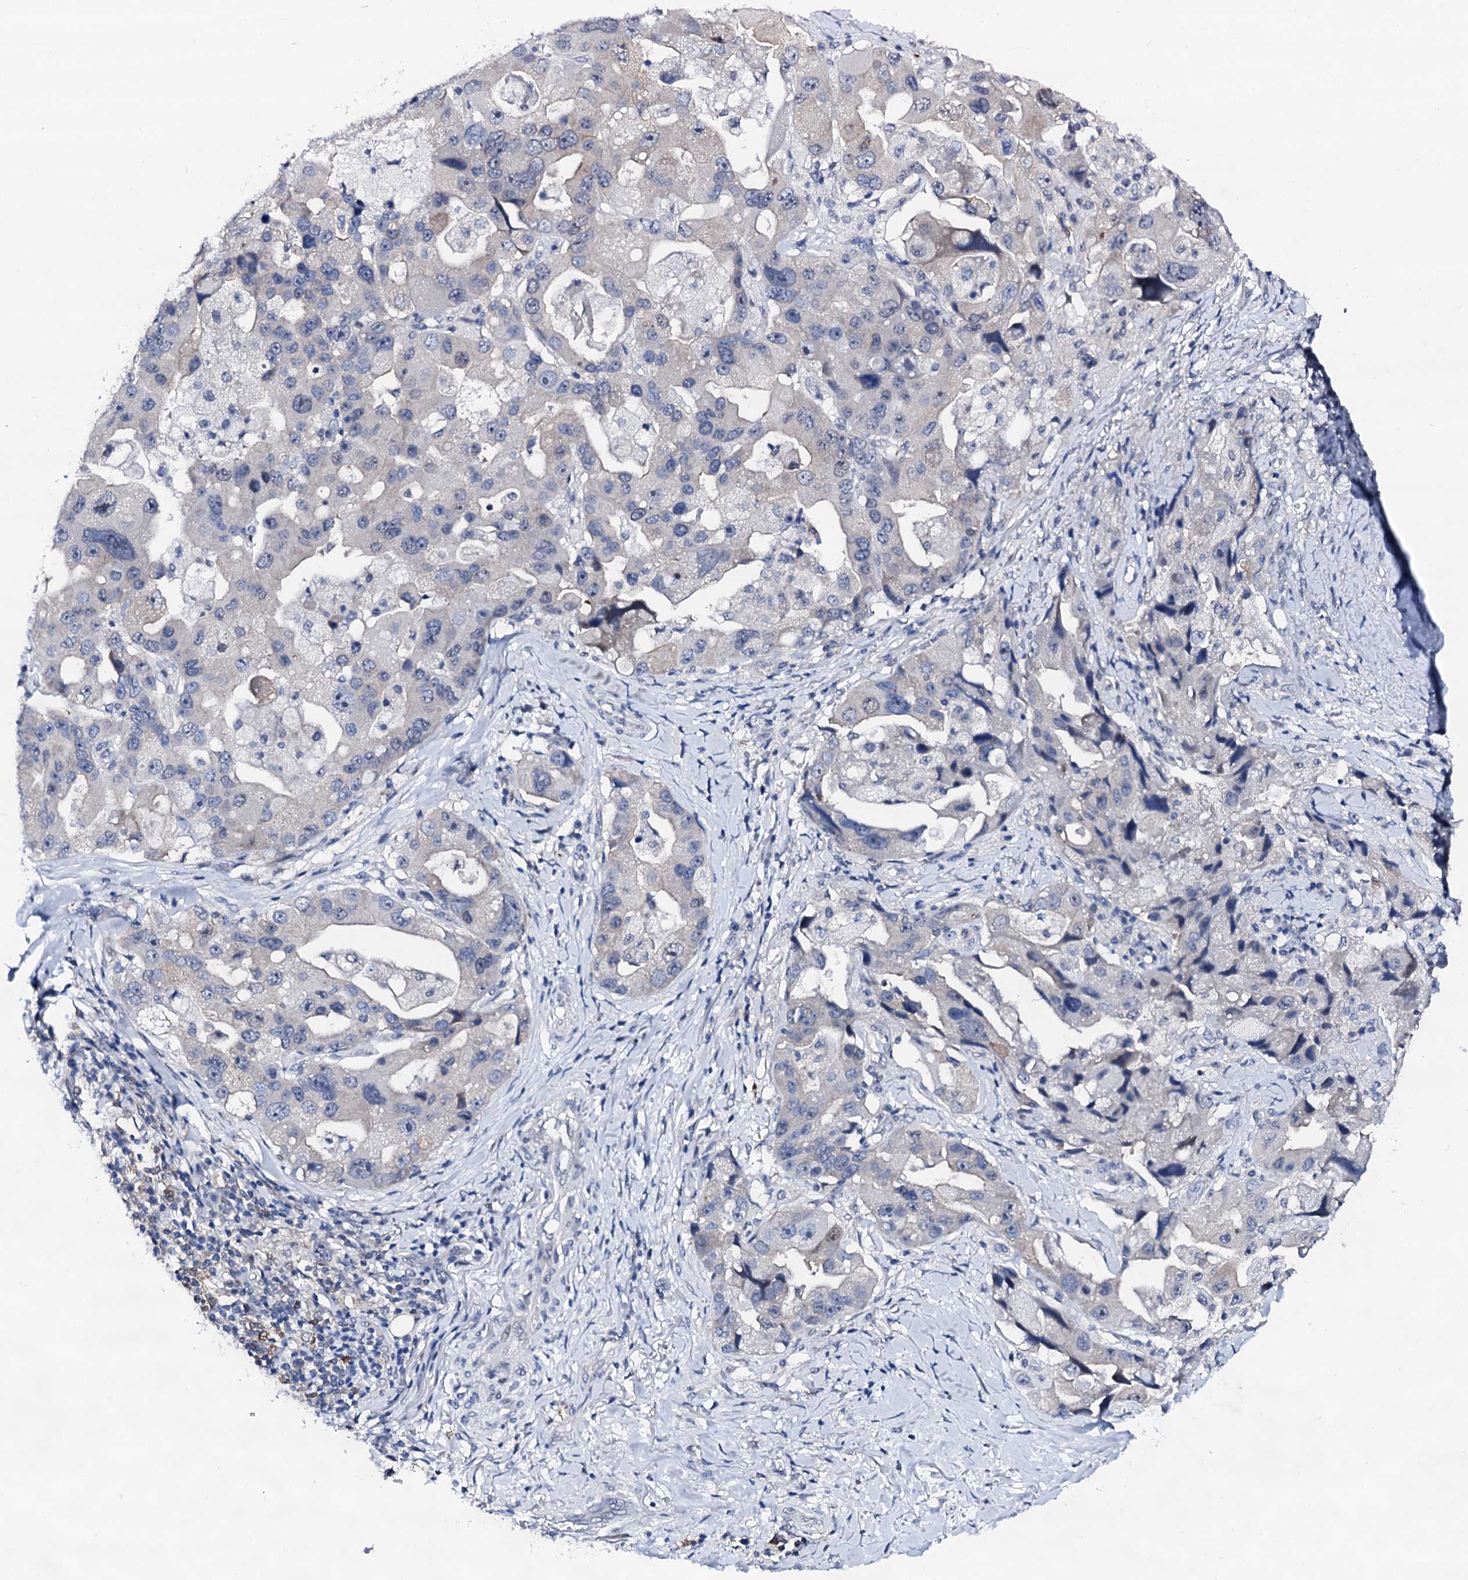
{"staining": {"intensity": "negative", "quantity": "none", "location": "none"}, "tissue": "lung cancer", "cell_type": "Tumor cells", "image_type": "cancer", "snomed": [{"axis": "morphology", "description": "Adenocarcinoma, NOS"}, {"axis": "topography", "description": "Lung"}], "caption": "IHC of lung adenocarcinoma shows no staining in tumor cells.", "gene": "TRAFD1", "patient": {"sex": "female", "age": 54}}